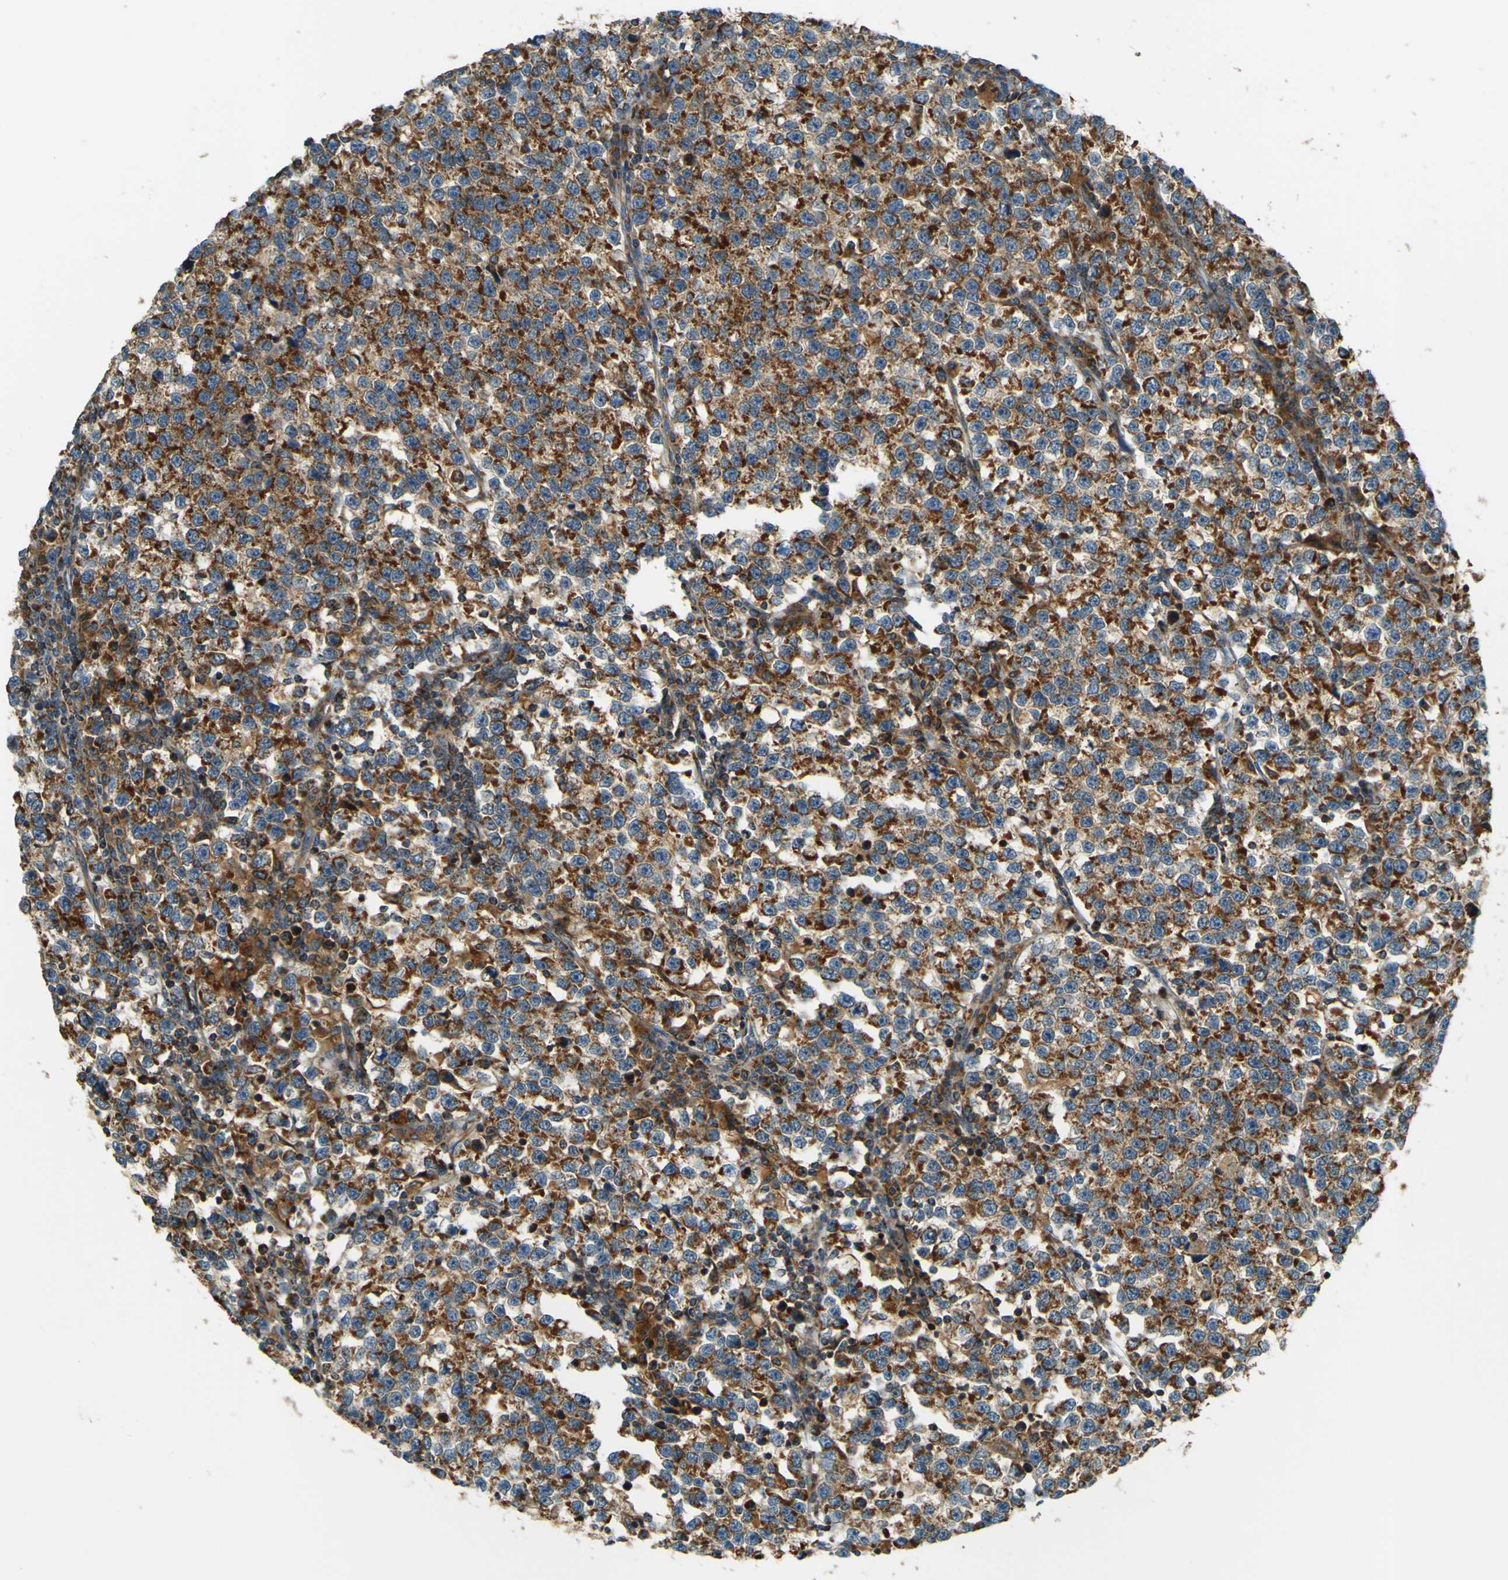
{"staining": {"intensity": "strong", "quantity": ">75%", "location": "cytoplasmic/membranous"}, "tissue": "testis cancer", "cell_type": "Tumor cells", "image_type": "cancer", "snomed": [{"axis": "morphology", "description": "Normal tissue, NOS"}, {"axis": "morphology", "description": "Seminoma, NOS"}, {"axis": "topography", "description": "Testis"}], "caption": "Seminoma (testis) tissue reveals strong cytoplasmic/membranous staining in approximately >75% of tumor cells, visualized by immunohistochemistry. (DAB = brown stain, brightfield microscopy at high magnification).", "gene": "DNAJC5", "patient": {"sex": "male", "age": 43}}